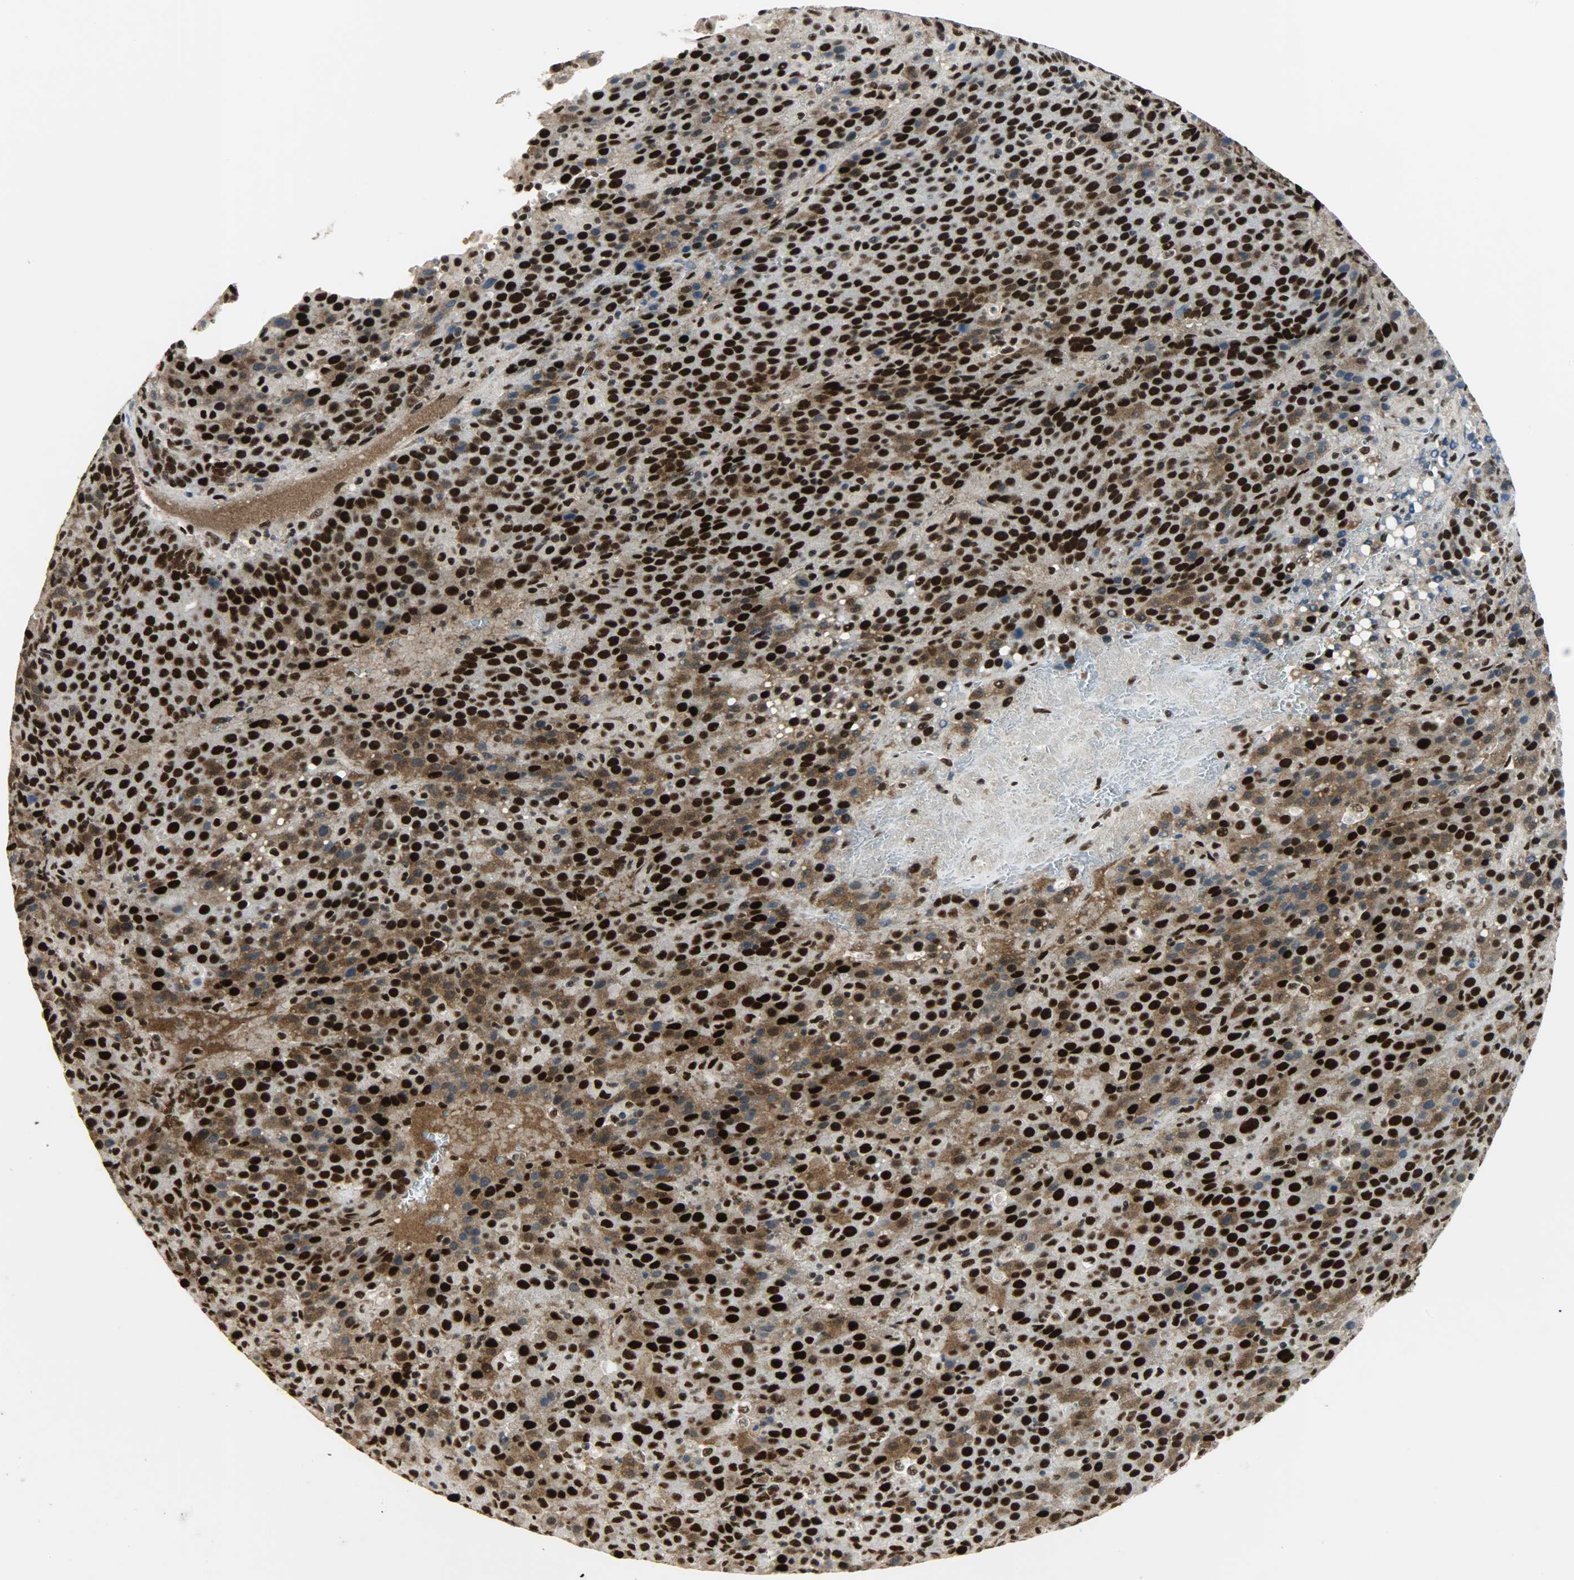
{"staining": {"intensity": "strong", "quantity": ">75%", "location": "cytoplasmic/membranous,nuclear"}, "tissue": "liver cancer", "cell_type": "Tumor cells", "image_type": "cancer", "snomed": [{"axis": "morphology", "description": "Carcinoma, Hepatocellular, NOS"}, {"axis": "topography", "description": "Liver"}], "caption": "Immunohistochemistry (IHC) image of neoplastic tissue: human liver hepatocellular carcinoma stained using immunohistochemistry exhibits high levels of strong protein expression localized specifically in the cytoplasmic/membranous and nuclear of tumor cells, appearing as a cytoplasmic/membranous and nuclear brown color.", "gene": "SSB", "patient": {"sex": "female", "age": 53}}